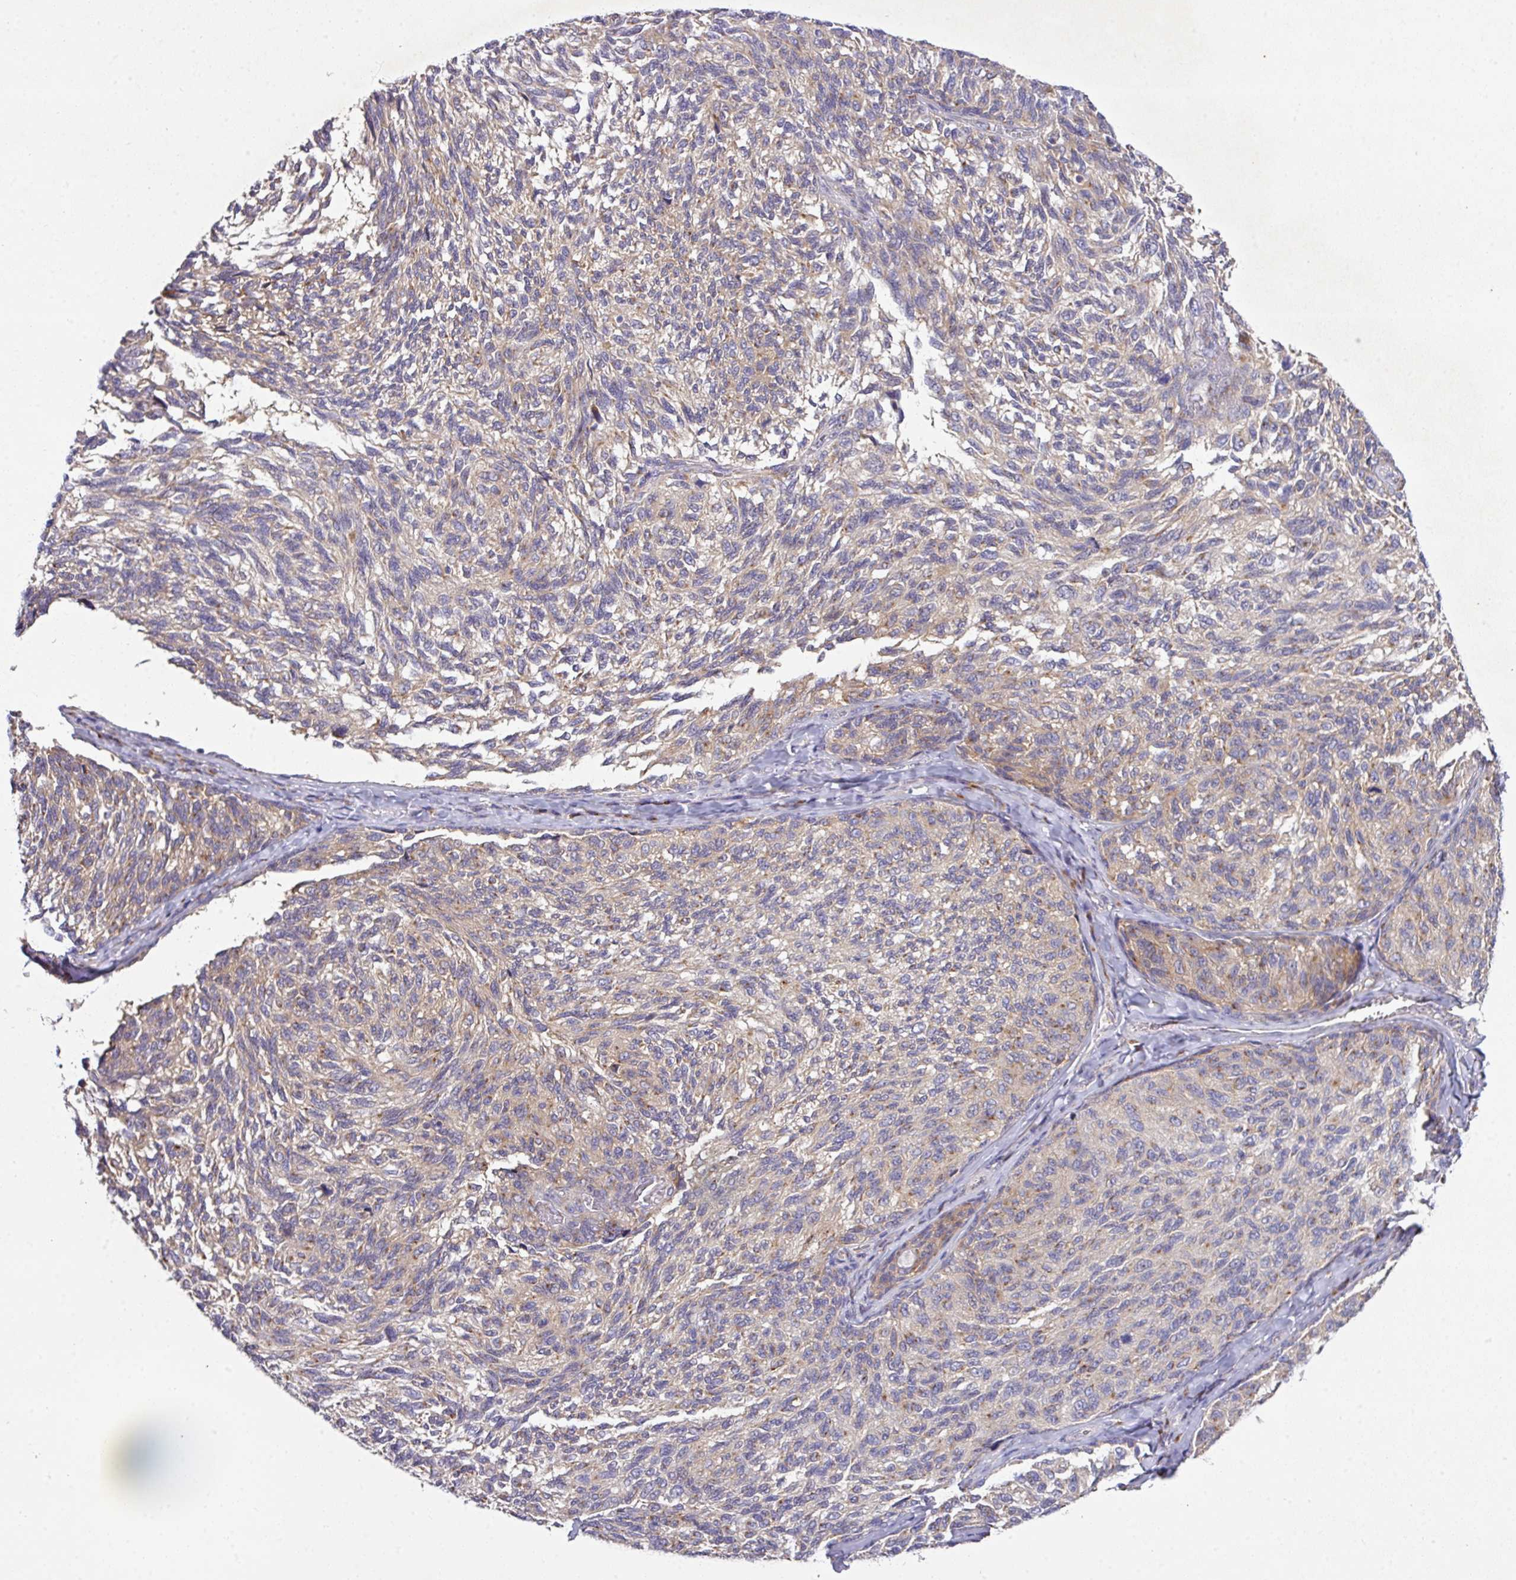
{"staining": {"intensity": "weak", "quantity": "25%-75%", "location": "cytoplasmic/membranous"}, "tissue": "melanoma", "cell_type": "Tumor cells", "image_type": "cancer", "snomed": [{"axis": "morphology", "description": "Malignant melanoma, NOS"}, {"axis": "topography", "description": "Skin"}], "caption": "IHC of malignant melanoma displays low levels of weak cytoplasmic/membranous staining in about 25%-75% of tumor cells.", "gene": "VTI1A", "patient": {"sex": "female", "age": 73}}